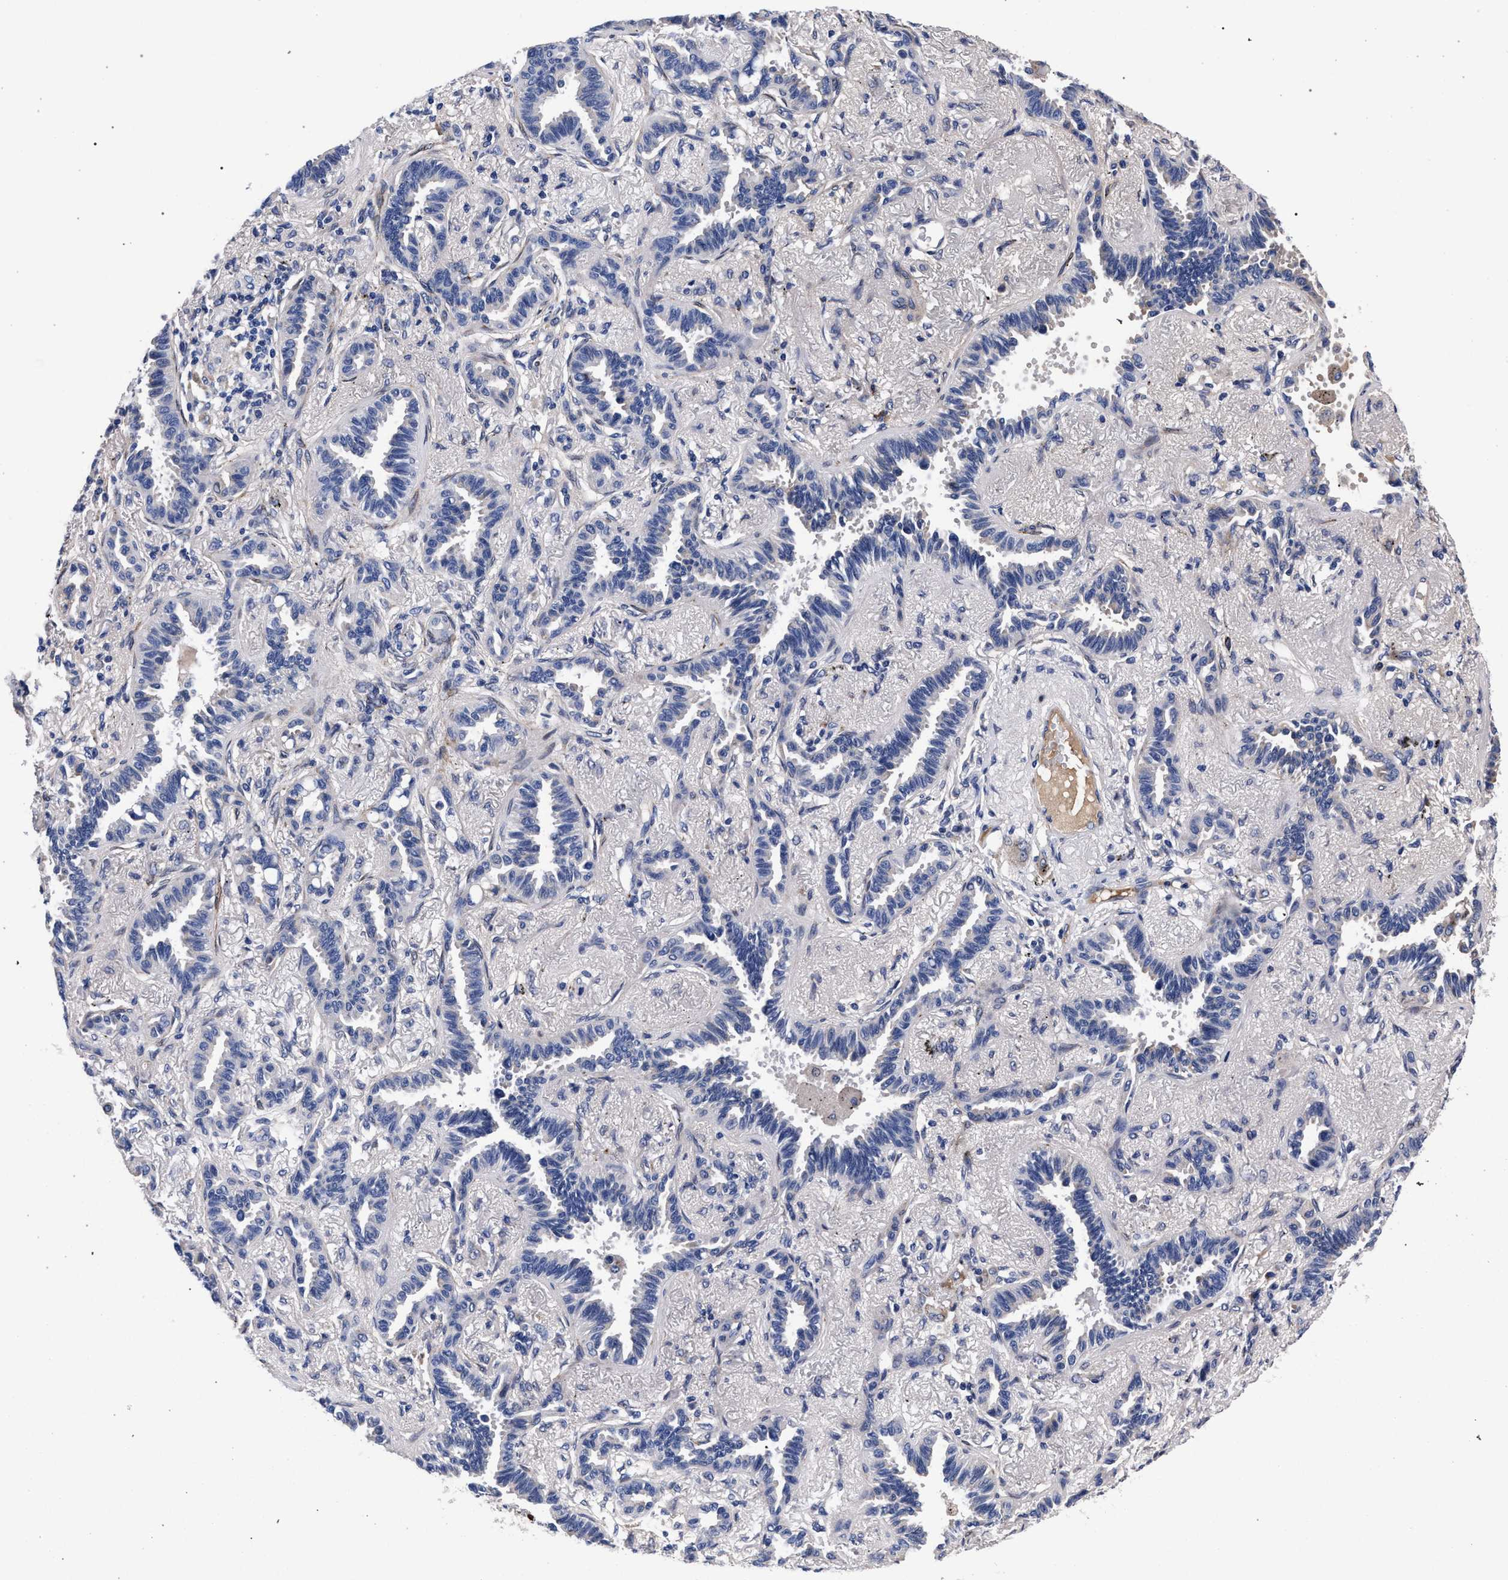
{"staining": {"intensity": "negative", "quantity": "none", "location": "none"}, "tissue": "lung cancer", "cell_type": "Tumor cells", "image_type": "cancer", "snomed": [{"axis": "morphology", "description": "Adenocarcinoma, NOS"}, {"axis": "topography", "description": "Lung"}], "caption": "This is an immunohistochemistry (IHC) photomicrograph of human lung cancer (adenocarcinoma). There is no positivity in tumor cells.", "gene": "ACOX1", "patient": {"sex": "male", "age": 59}}